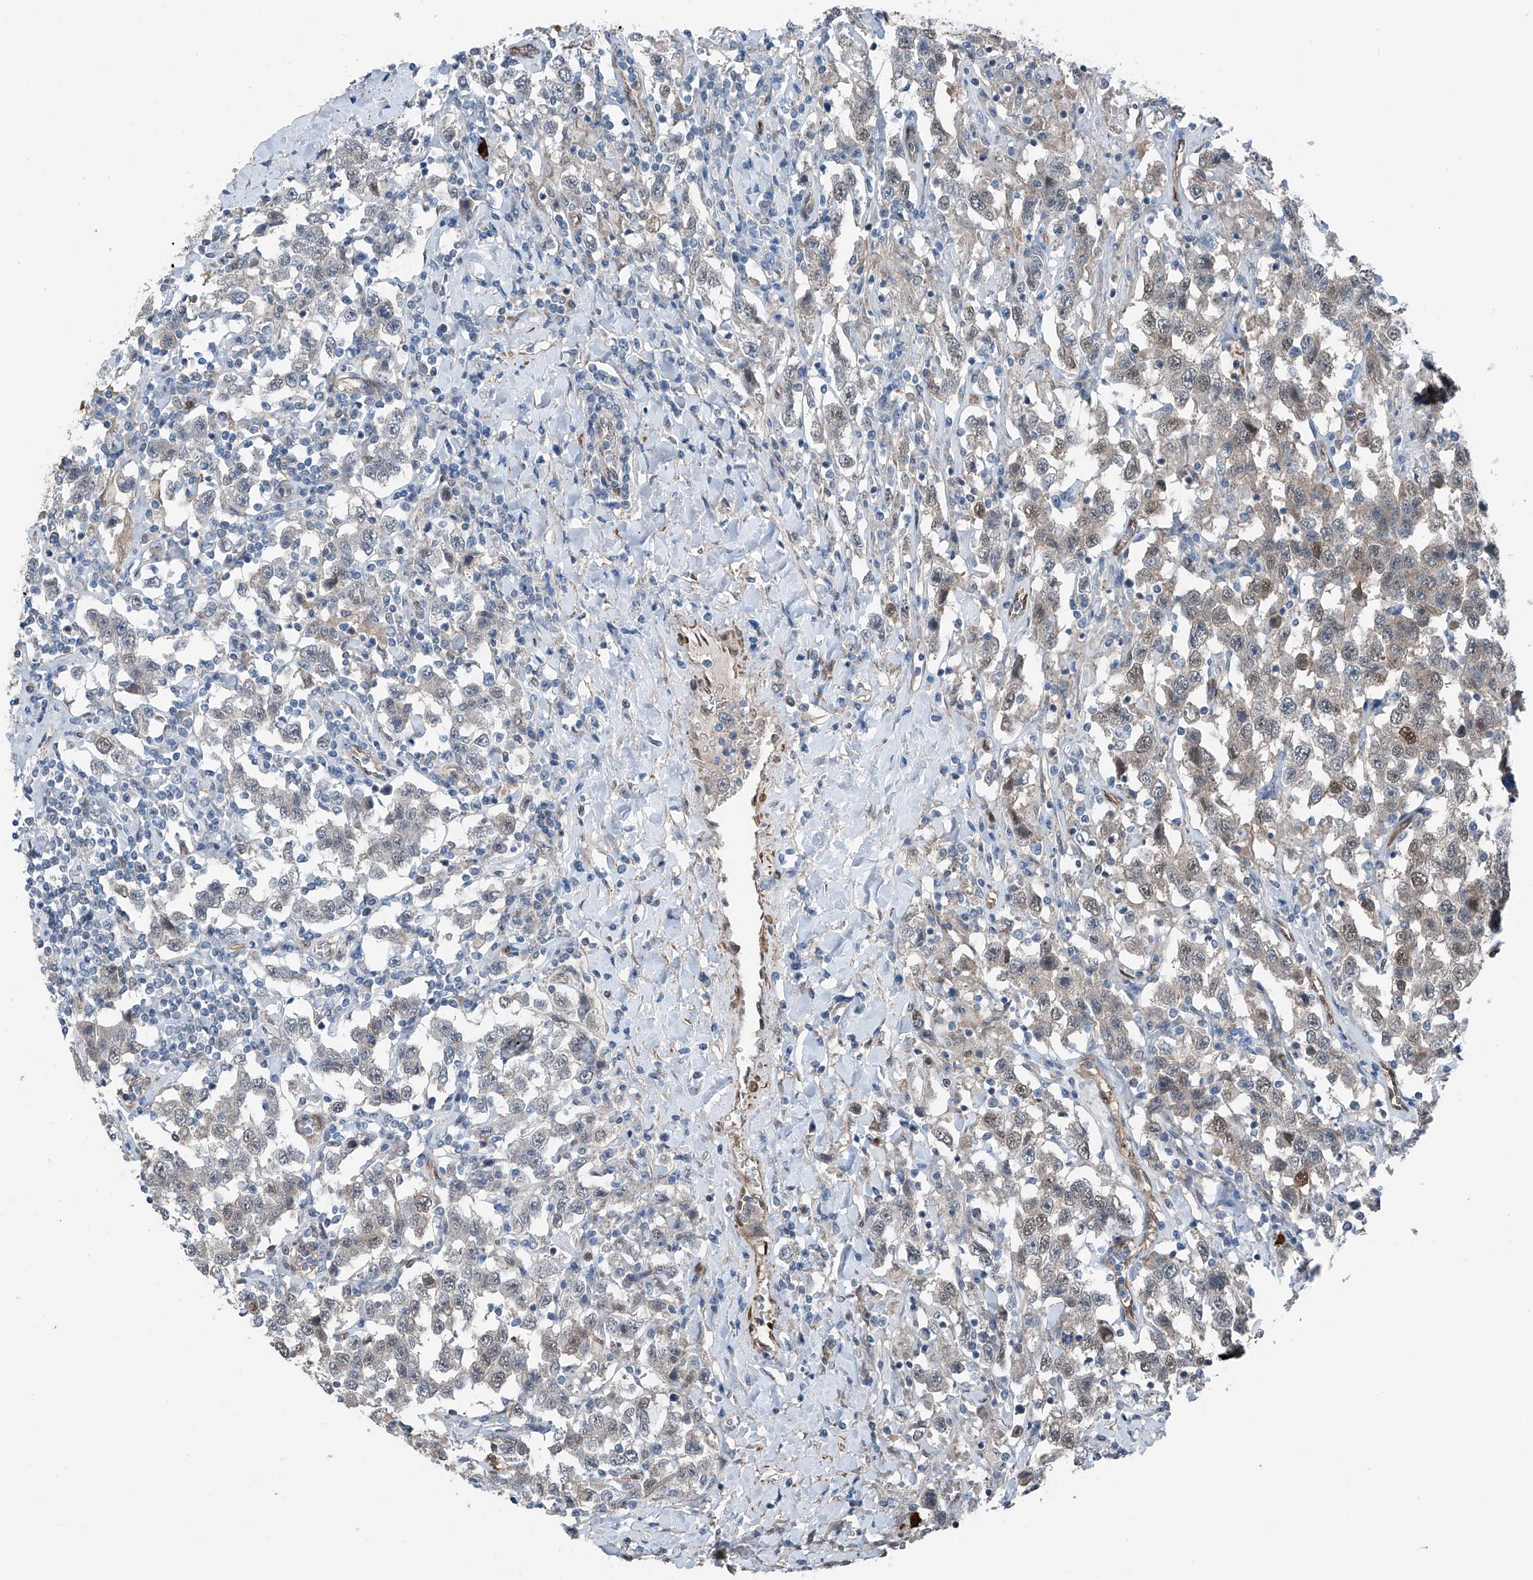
{"staining": {"intensity": "moderate", "quantity": "<25%", "location": "nuclear"}, "tissue": "testis cancer", "cell_type": "Tumor cells", "image_type": "cancer", "snomed": [{"axis": "morphology", "description": "Seminoma, NOS"}, {"axis": "topography", "description": "Testis"}], "caption": "Immunohistochemistry photomicrograph of neoplastic tissue: seminoma (testis) stained using immunohistochemistry (IHC) exhibits low levels of moderate protein expression localized specifically in the nuclear of tumor cells, appearing as a nuclear brown color.", "gene": "HSPA6", "patient": {"sex": "male", "age": 41}}